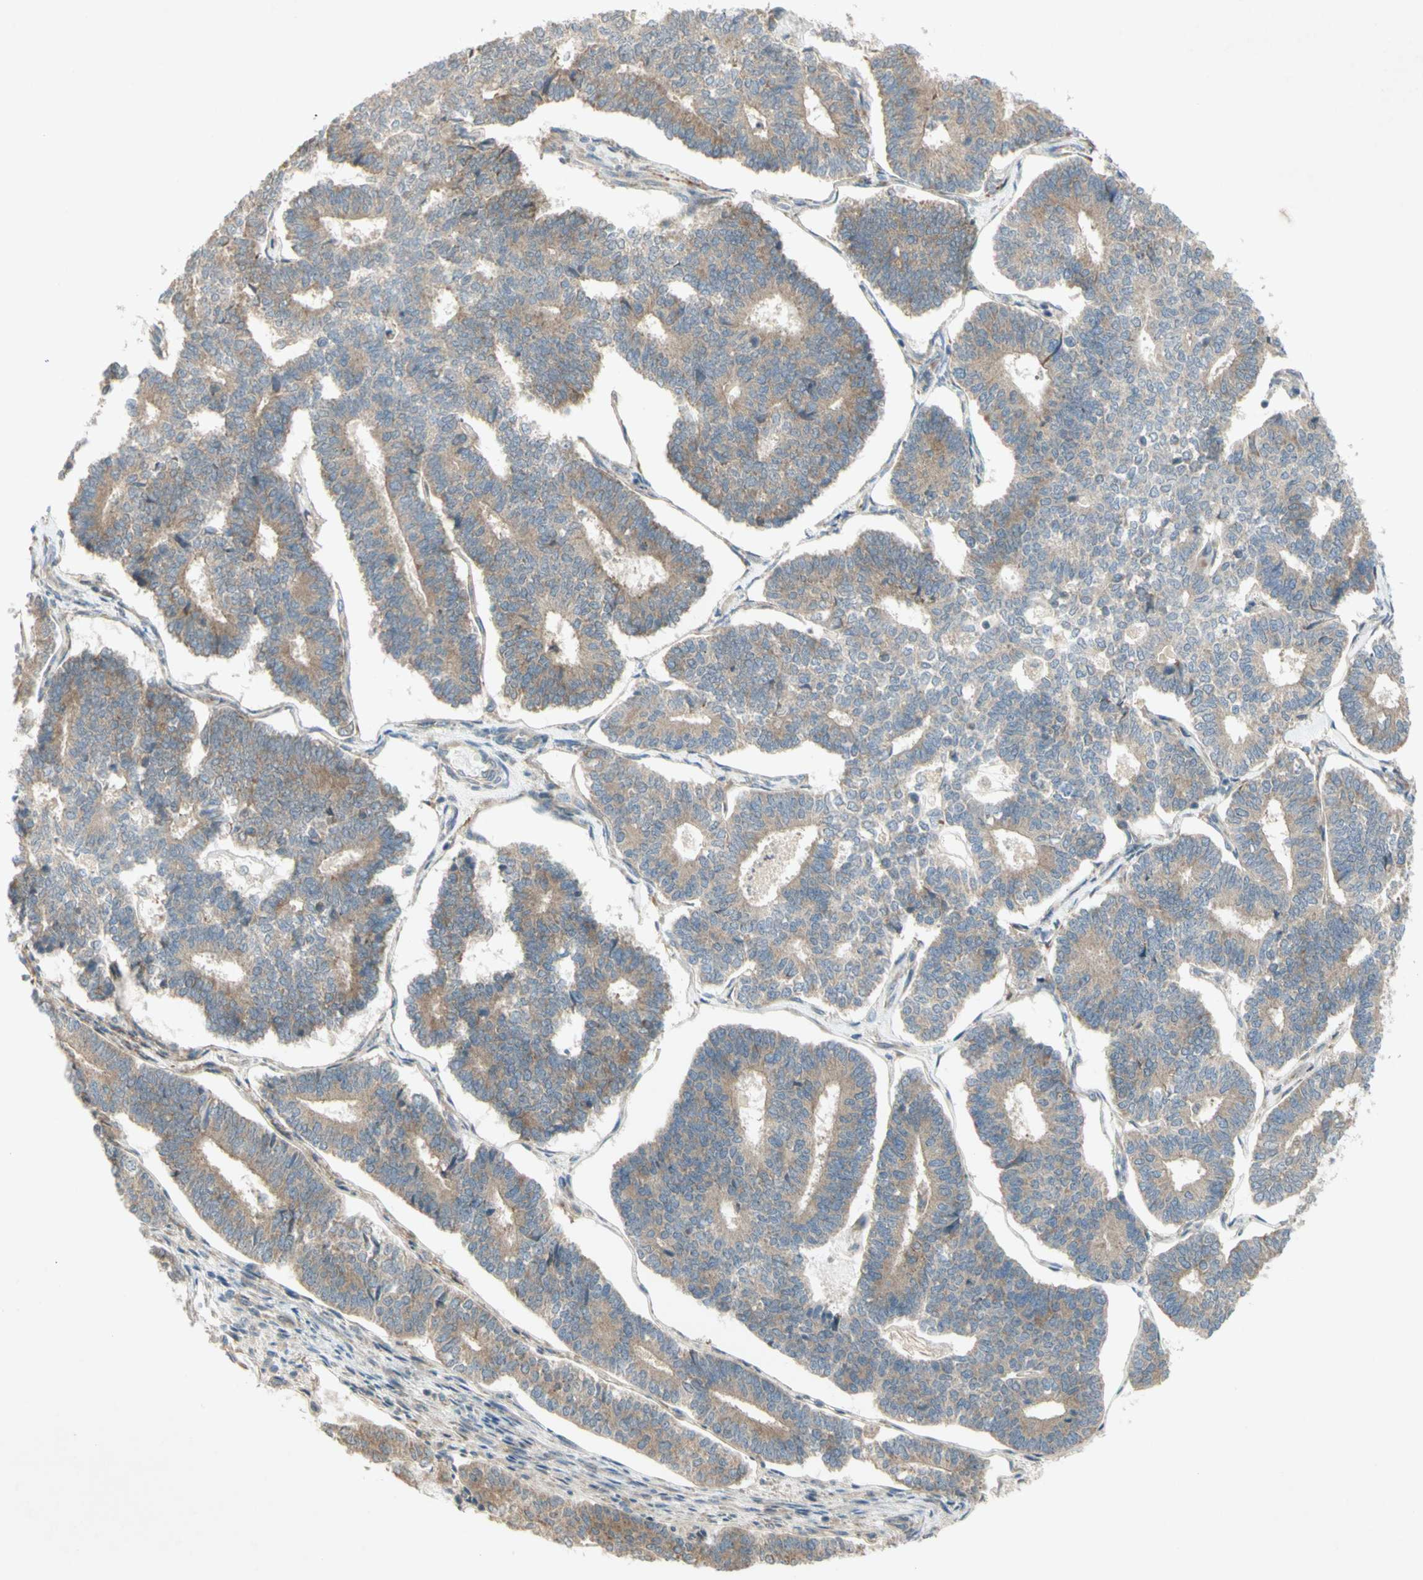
{"staining": {"intensity": "moderate", "quantity": "25%-75%", "location": "cytoplasmic/membranous"}, "tissue": "endometrial cancer", "cell_type": "Tumor cells", "image_type": "cancer", "snomed": [{"axis": "morphology", "description": "Adenocarcinoma, NOS"}, {"axis": "topography", "description": "Endometrium"}], "caption": "Protein expression analysis of endometrial cancer demonstrates moderate cytoplasmic/membranous positivity in about 25%-75% of tumor cells. The staining was performed using DAB (3,3'-diaminobenzidine), with brown indicating positive protein expression. Nuclei are stained blue with hematoxylin.", "gene": "ETF1", "patient": {"sex": "female", "age": 70}}